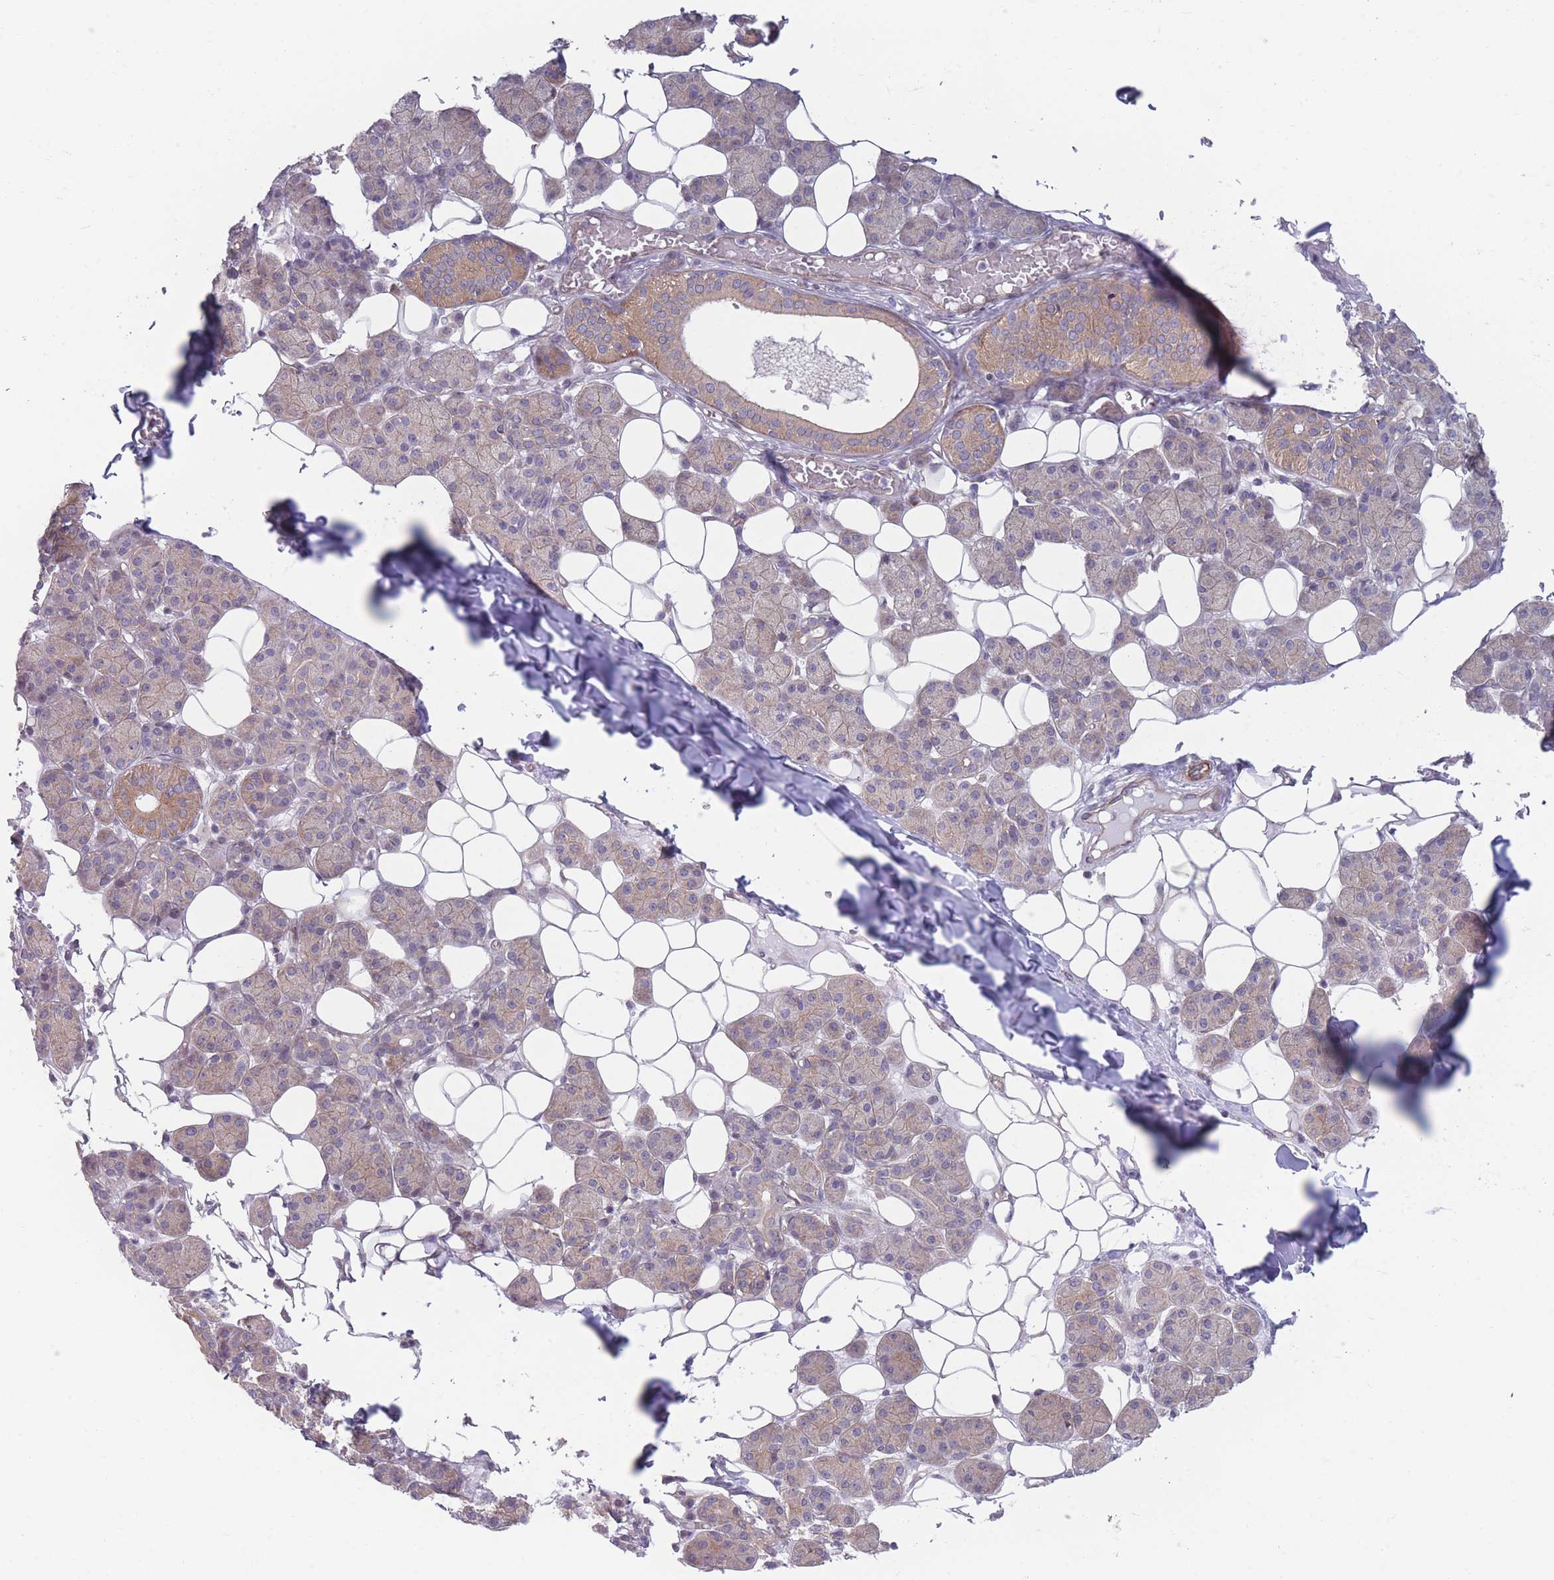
{"staining": {"intensity": "moderate", "quantity": "25%-75%", "location": "cytoplasmic/membranous"}, "tissue": "salivary gland", "cell_type": "Glandular cells", "image_type": "normal", "snomed": [{"axis": "morphology", "description": "Normal tissue, NOS"}, {"axis": "topography", "description": "Salivary gland"}], "caption": "Protein staining of normal salivary gland displays moderate cytoplasmic/membranous expression in about 25%-75% of glandular cells. (IHC, brightfield microscopy, high magnification).", "gene": "VRK2", "patient": {"sex": "female", "age": 33}}